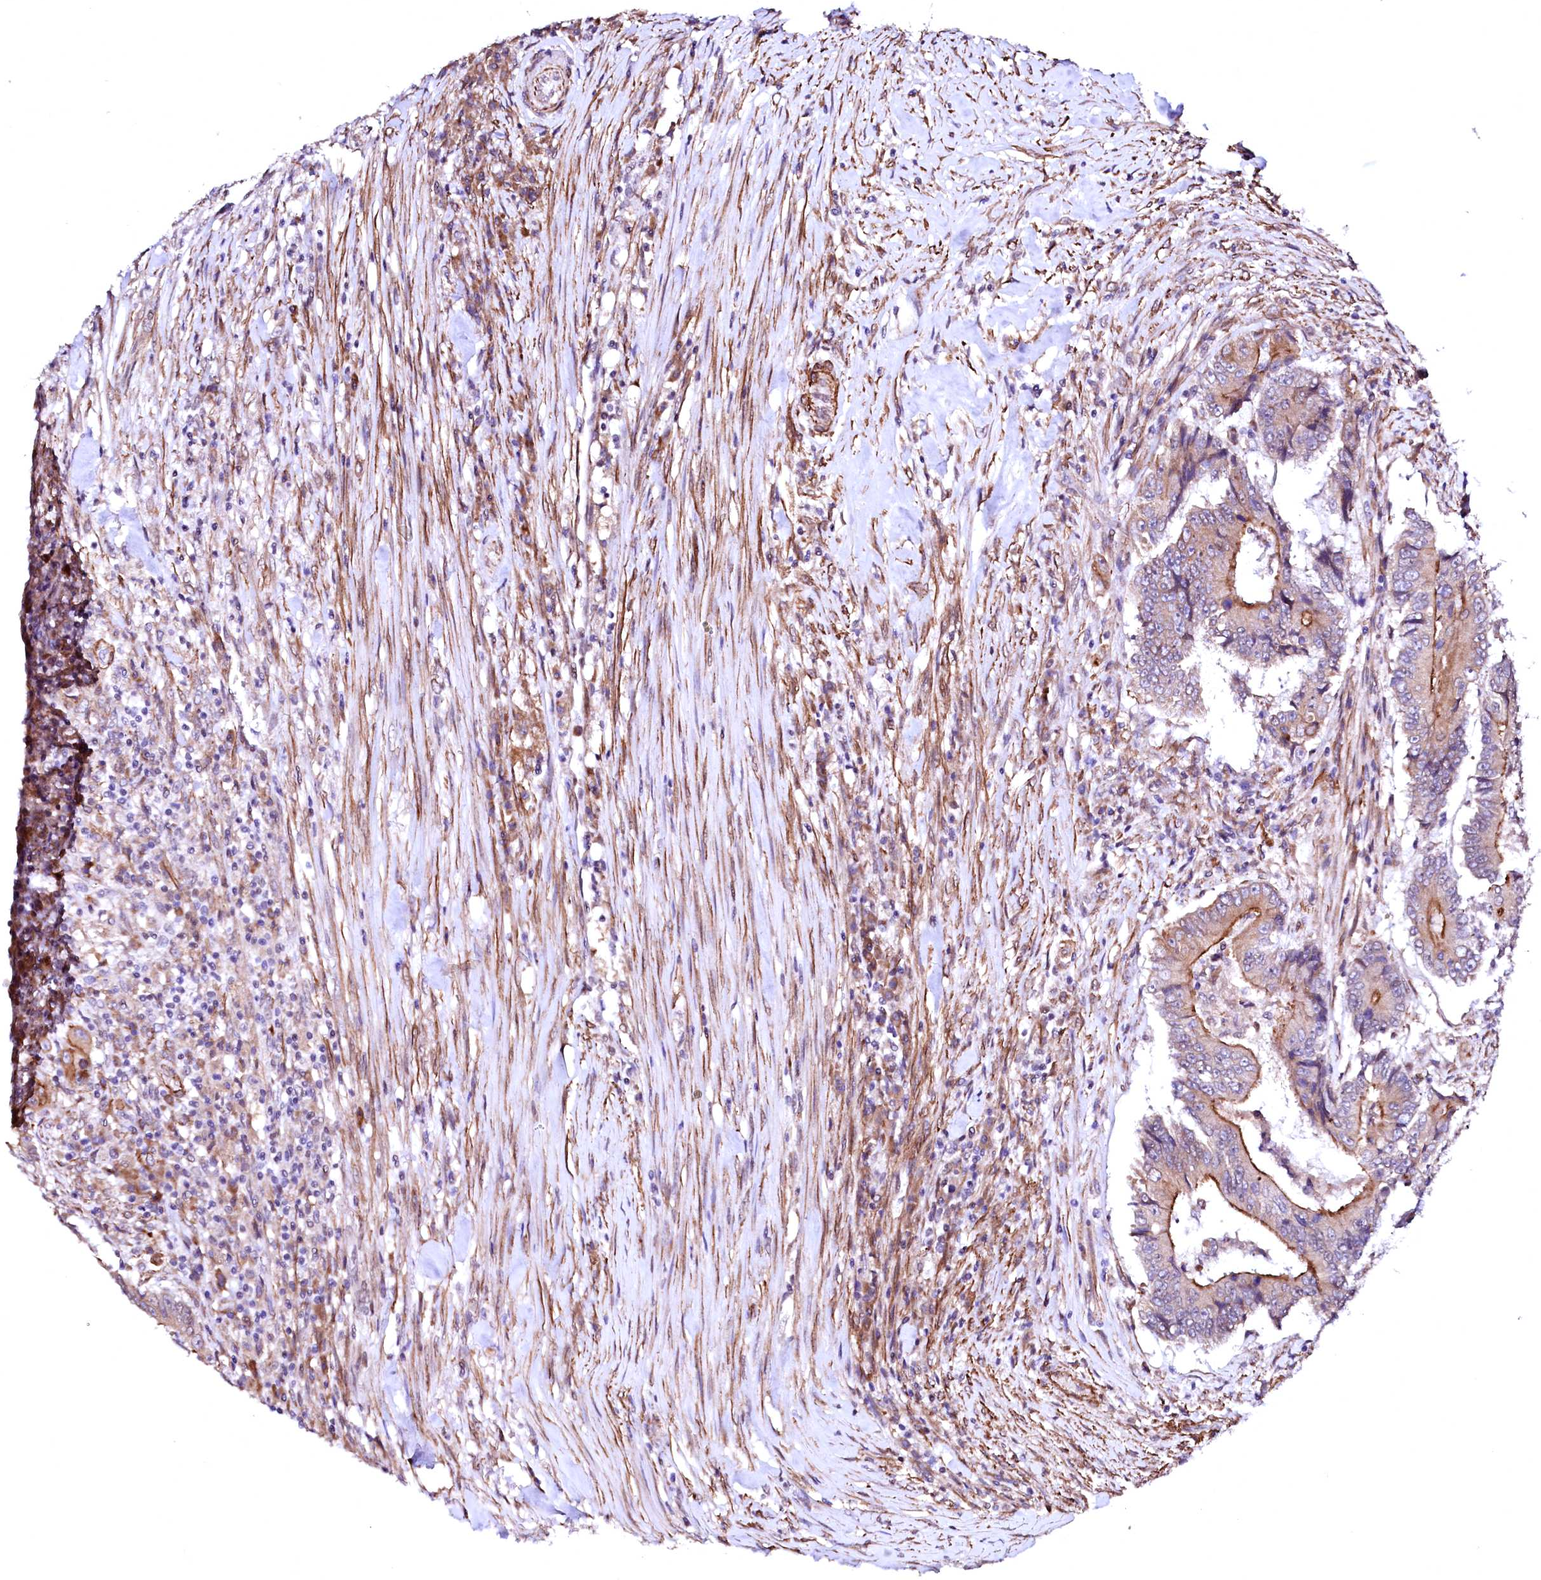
{"staining": {"intensity": "moderate", "quantity": "25%-75%", "location": "cytoplasmic/membranous"}, "tissue": "colorectal cancer", "cell_type": "Tumor cells", "image_type": "cancer", "snomed": [{"axis": "morphology", "description": "Adenocarcinoma, NOS"}, {"axis": "topography", "description": "Colon"}], "caption": "Moderate cytoplasmic/membranous positivity is seen in about 25%-75% of tumor cells in colorectal cancer (adenocarcinoma).", "gene": "GPR176", "patient": {"sex": "male", "age": 83}}